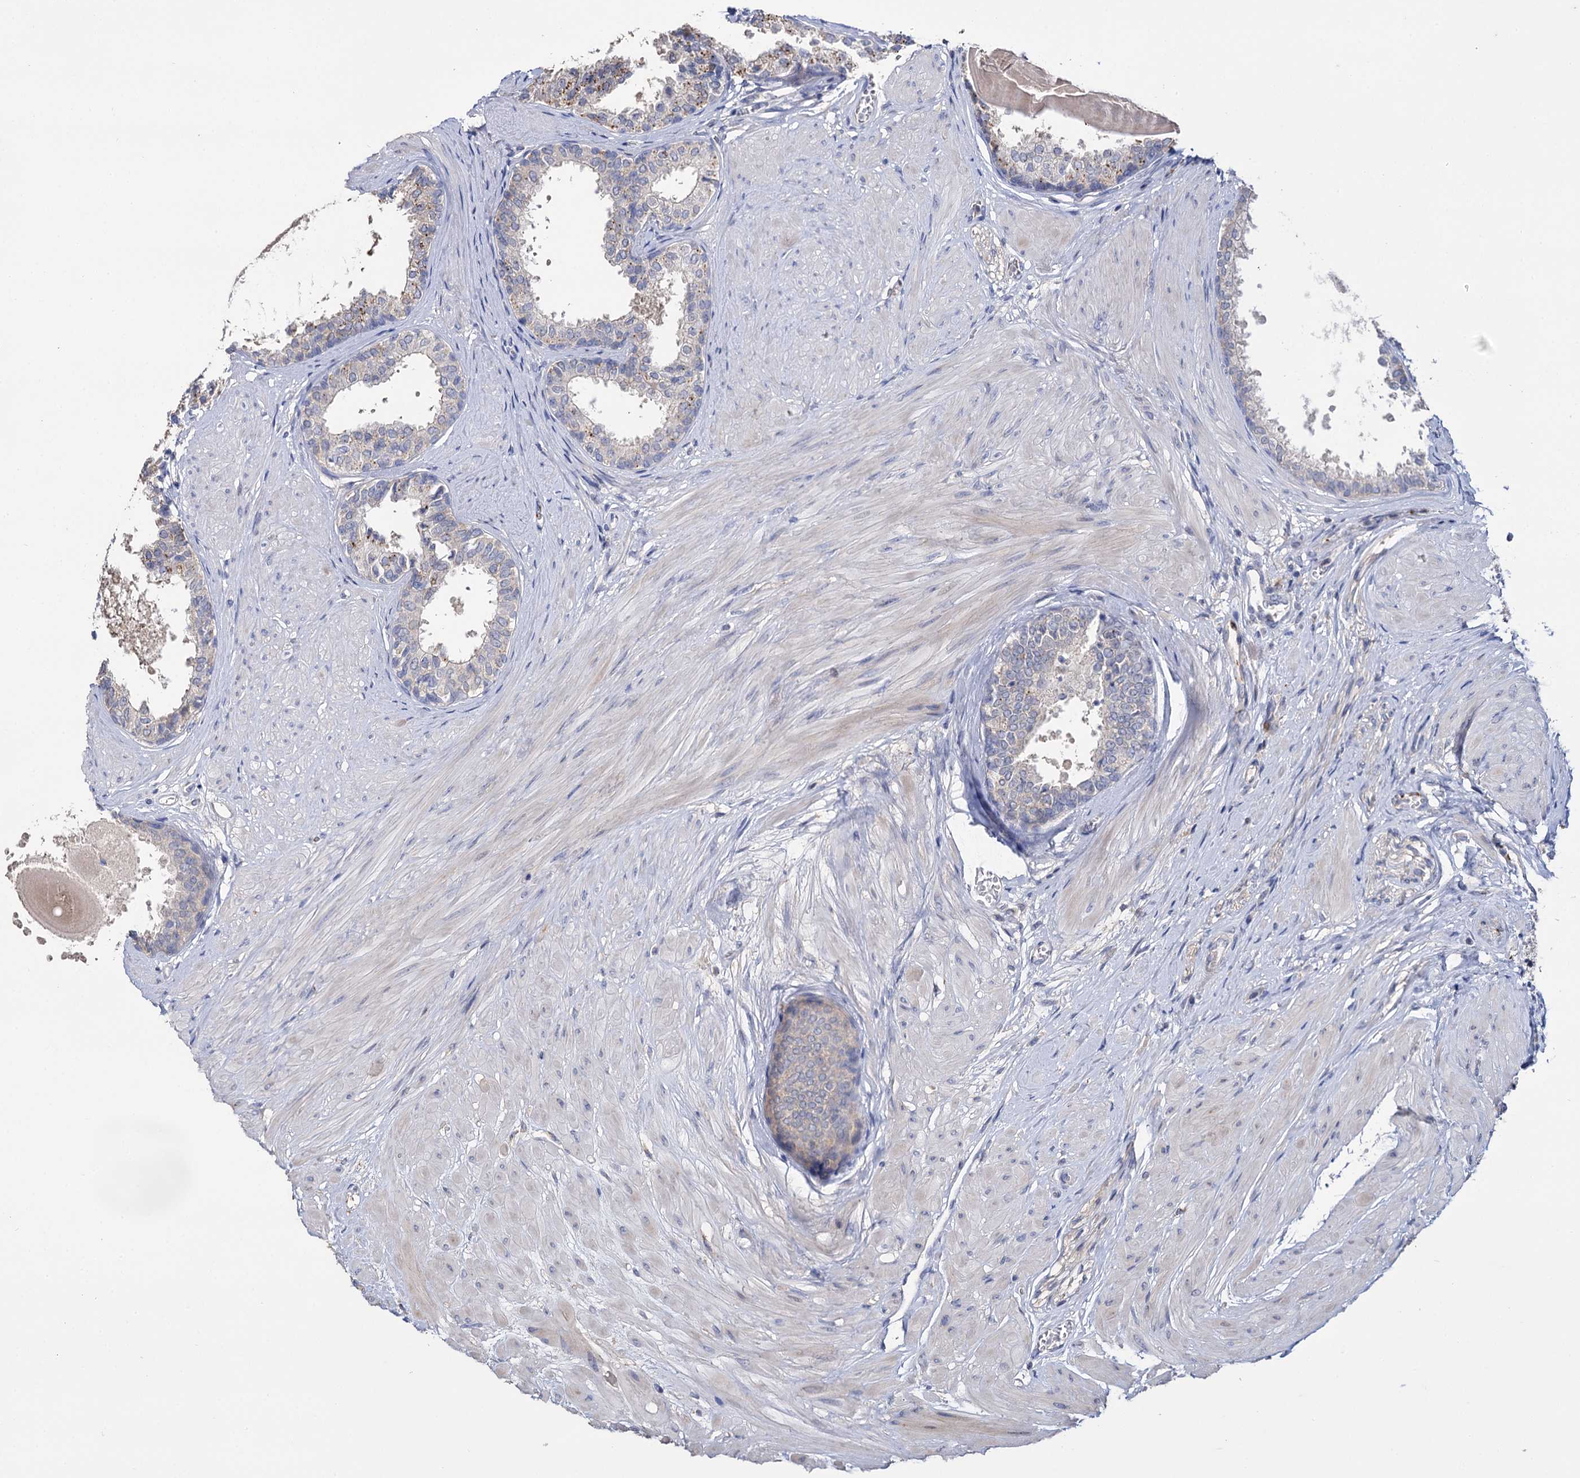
{"staining": {"intensity": "negative", "quantity": "none", "location": "none"}, "tissue": "prostate", "cell_type": "Glandular cells", "image_type": "normal", "snomed": [{"axis": "morphology", "description": "Normal tissue, NOS"}, {"axis": "topography", "description": "Prostate"}], "caption": "Immunohistochemical staining of normal prostate demonstrates no significant expression in glandular cells.", "gene": "DNAH6", "patient": {"sex": "male", "age": 48}}